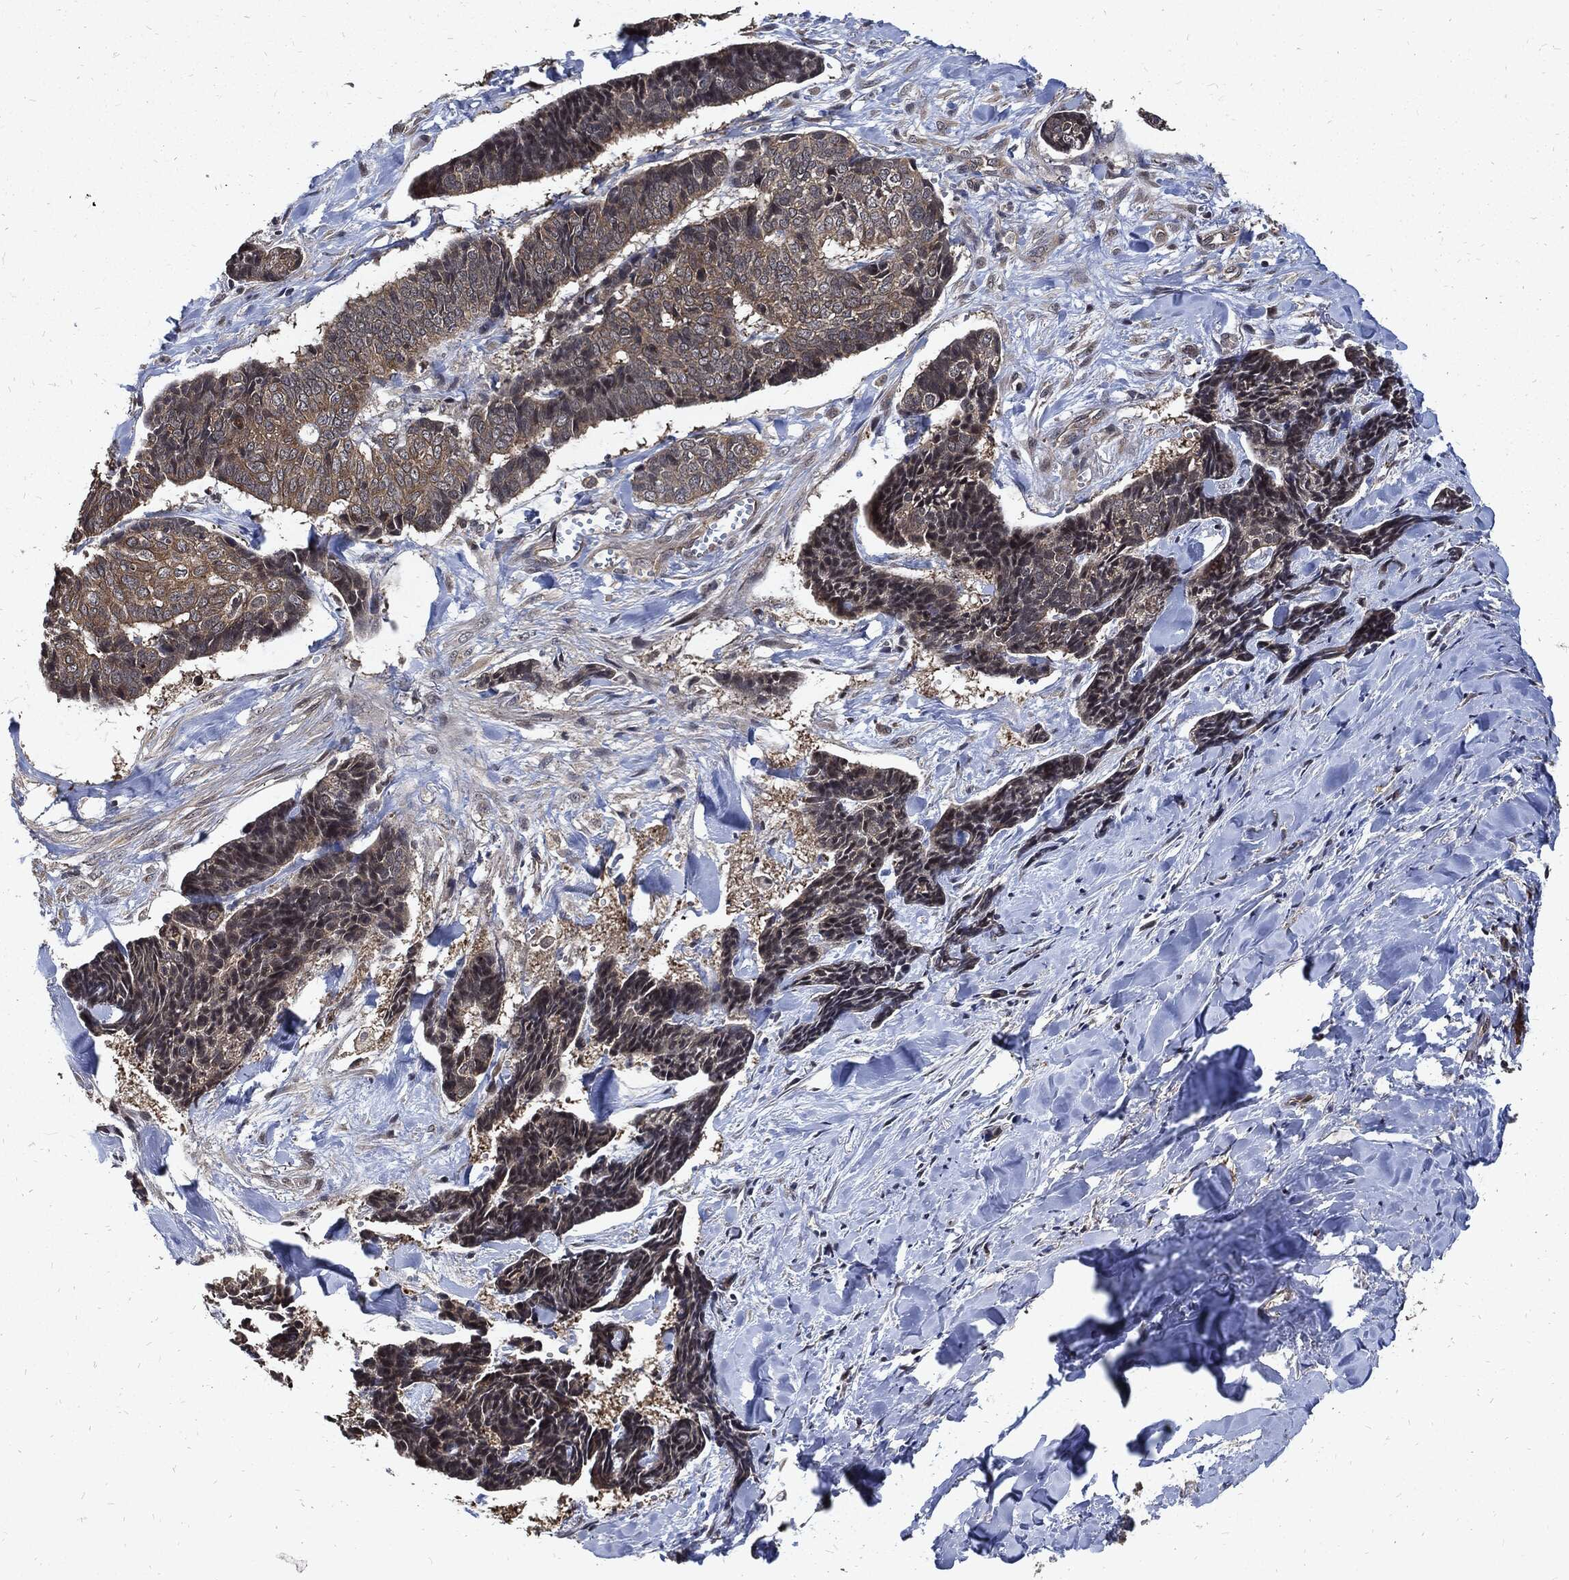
{"staining": {"intensity": "weak", "quantity": "<25%", "location": "cytoplasmic/membranous"}, "tissue": "skin cancer", "cell_type": "Tumor cells", "image_type": "cancer", "snomed": [{"axis": "morphology", "description": "Basal cell carcinoma"}, {"axis": "topography", "description": "Skin"}], "caption": "The IHC micrograph has no significant expression in tumor cells of skin basal cell carcinoma tissue. (Stains: DAB (3,3'-diaminobenzidine) immunohistochemistry (IHC) with hematoxylin counter stain, Microscopy: brightfield microscopy at high magnification).", "gene": "DCTN1", "patient": {"sex": "male", "age": 86}}